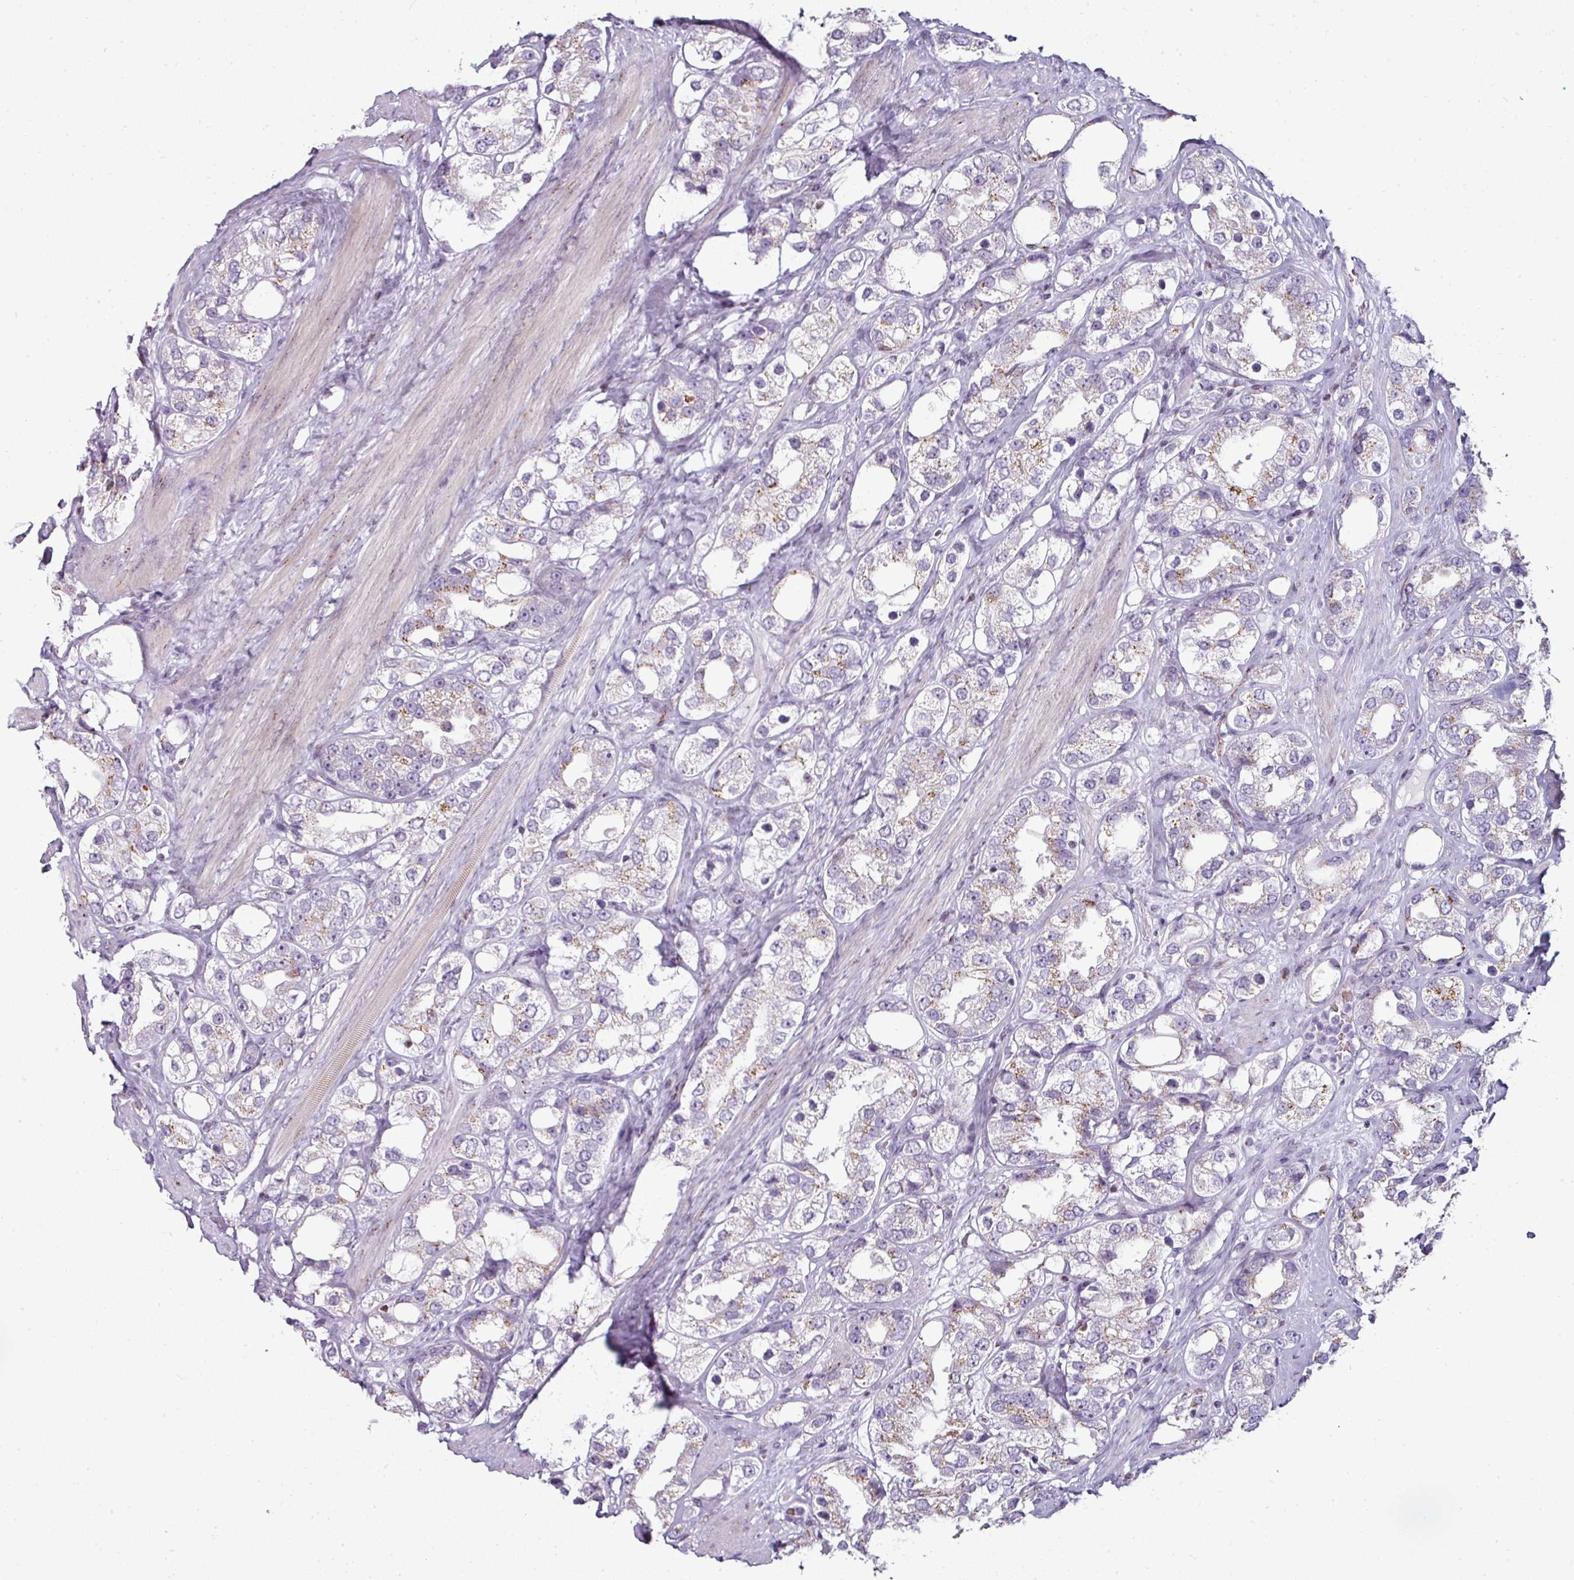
{"staining": {"intensity": "moderate", "quantity": "25%-75%", "location": "cytoplasmic/membranous"}, "tissue": "prostate cancer", "cell_type": "Tumor cells", "image_type": "cancer", "snomed": [{"axis": "morphology", "description": "Adenocarcinoma, NOS"}, {"axis": "topography", "description": "Prostate"}], "caption": "Prostate adenocarcinoma stained for a protein exhibits moderate cytoplasmic/membranous positivity in tumor cells.", "gene": "SYT8", "patient": {"sex": "male", "age": 79}}